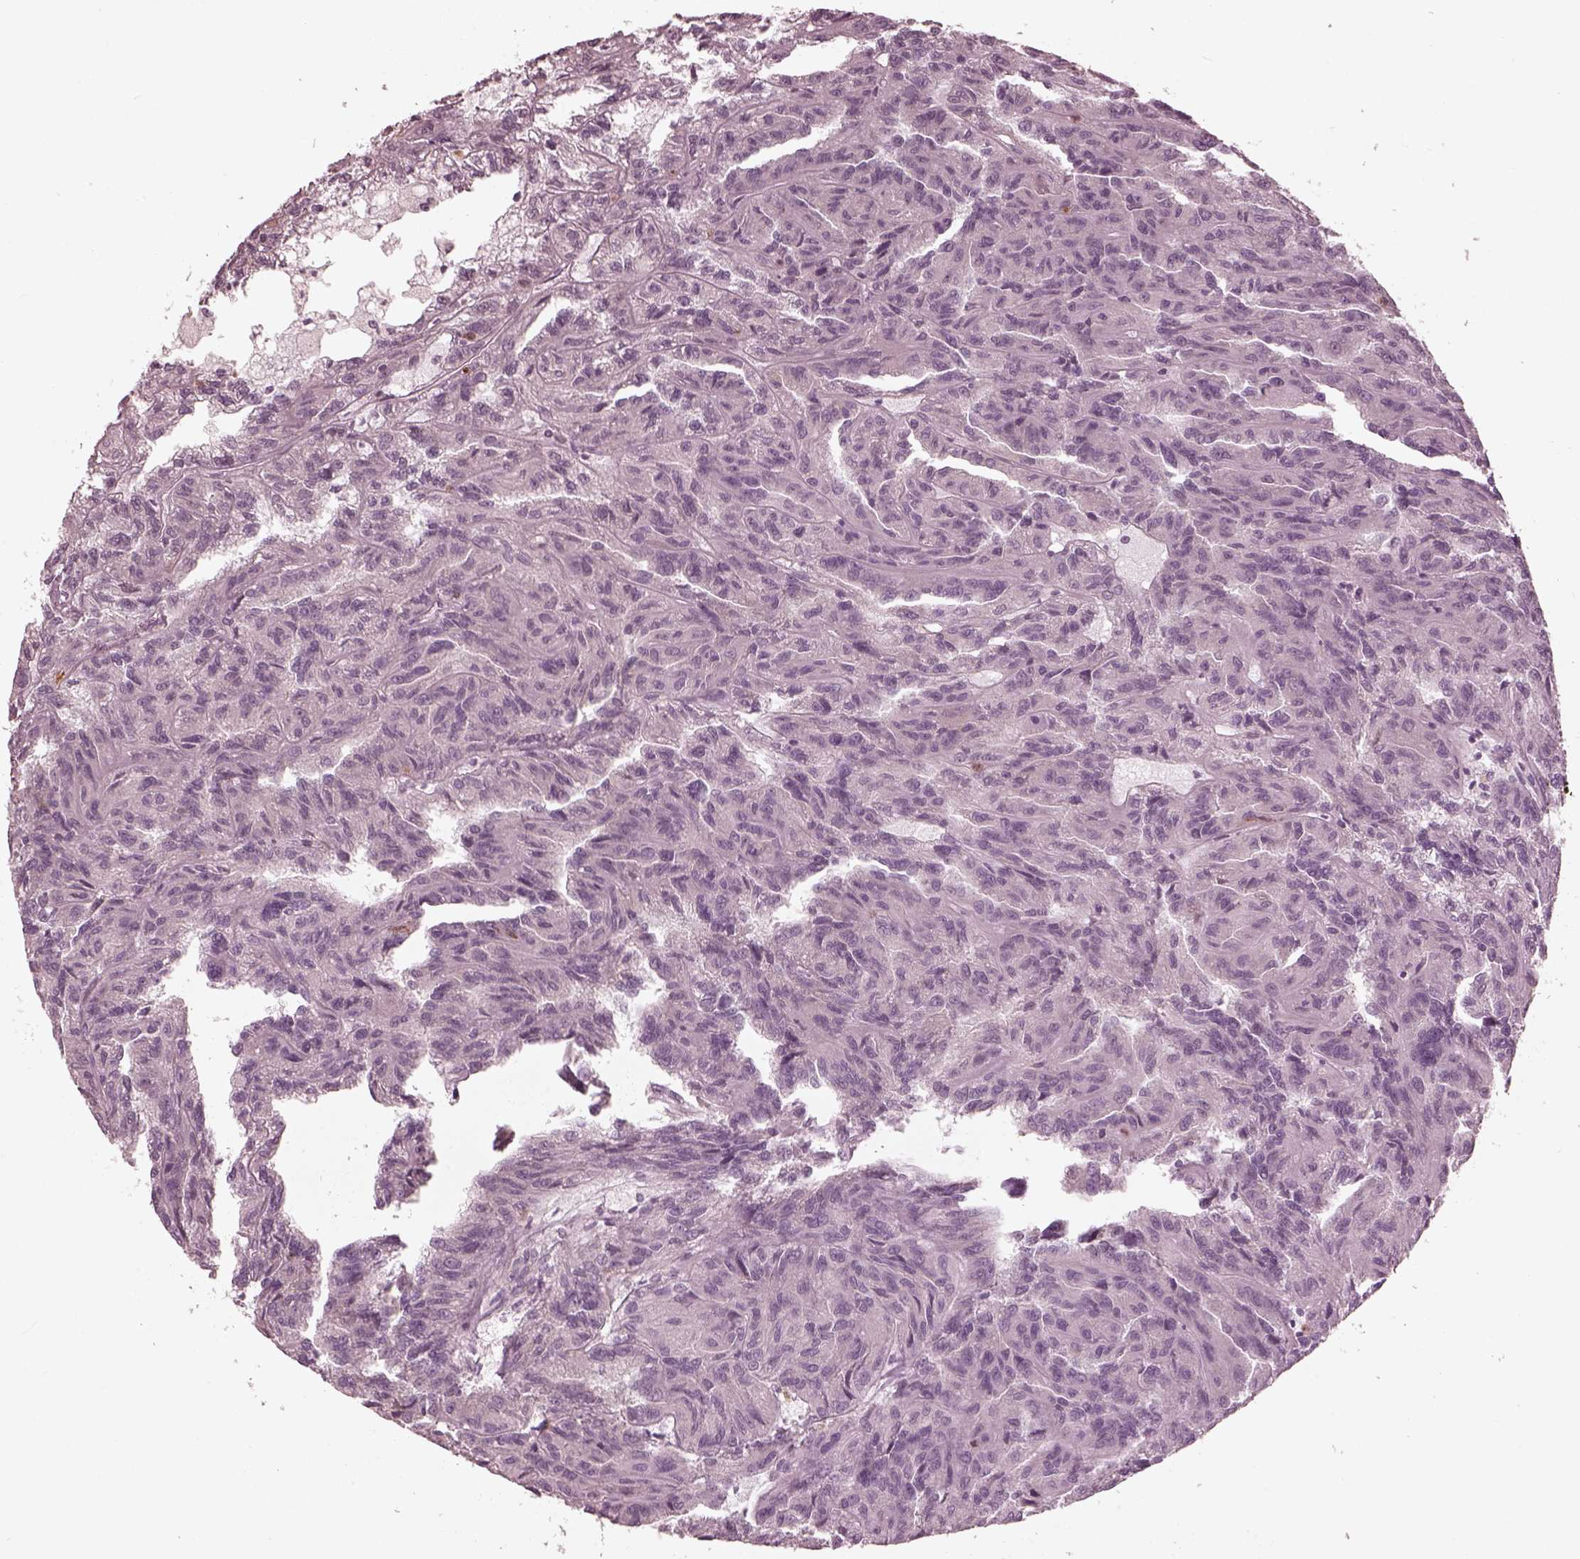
{"staining": {"intensity": "negative", "quantity": "none", "location": "none"}, "tissue": "renal cancer", "cell_type": "Tumor cells", "image_type": "cancer", "snomed": [{"axis": "morphology", "description": "Adenocarcinoma, NOS"}, {"axis": "topography", "description": "Kidney"}], "caption": "High magnification brightfield microscopy of renal cancer (adenocarcinoma) stained with DAB (3,3'-diaminobenzidine) (brown) and counterstained with hematoxylin (blue): tumor cells show no significant staining.", "gene": "PSTPIP2", "patient": {"sex": "male", "age": 79}}